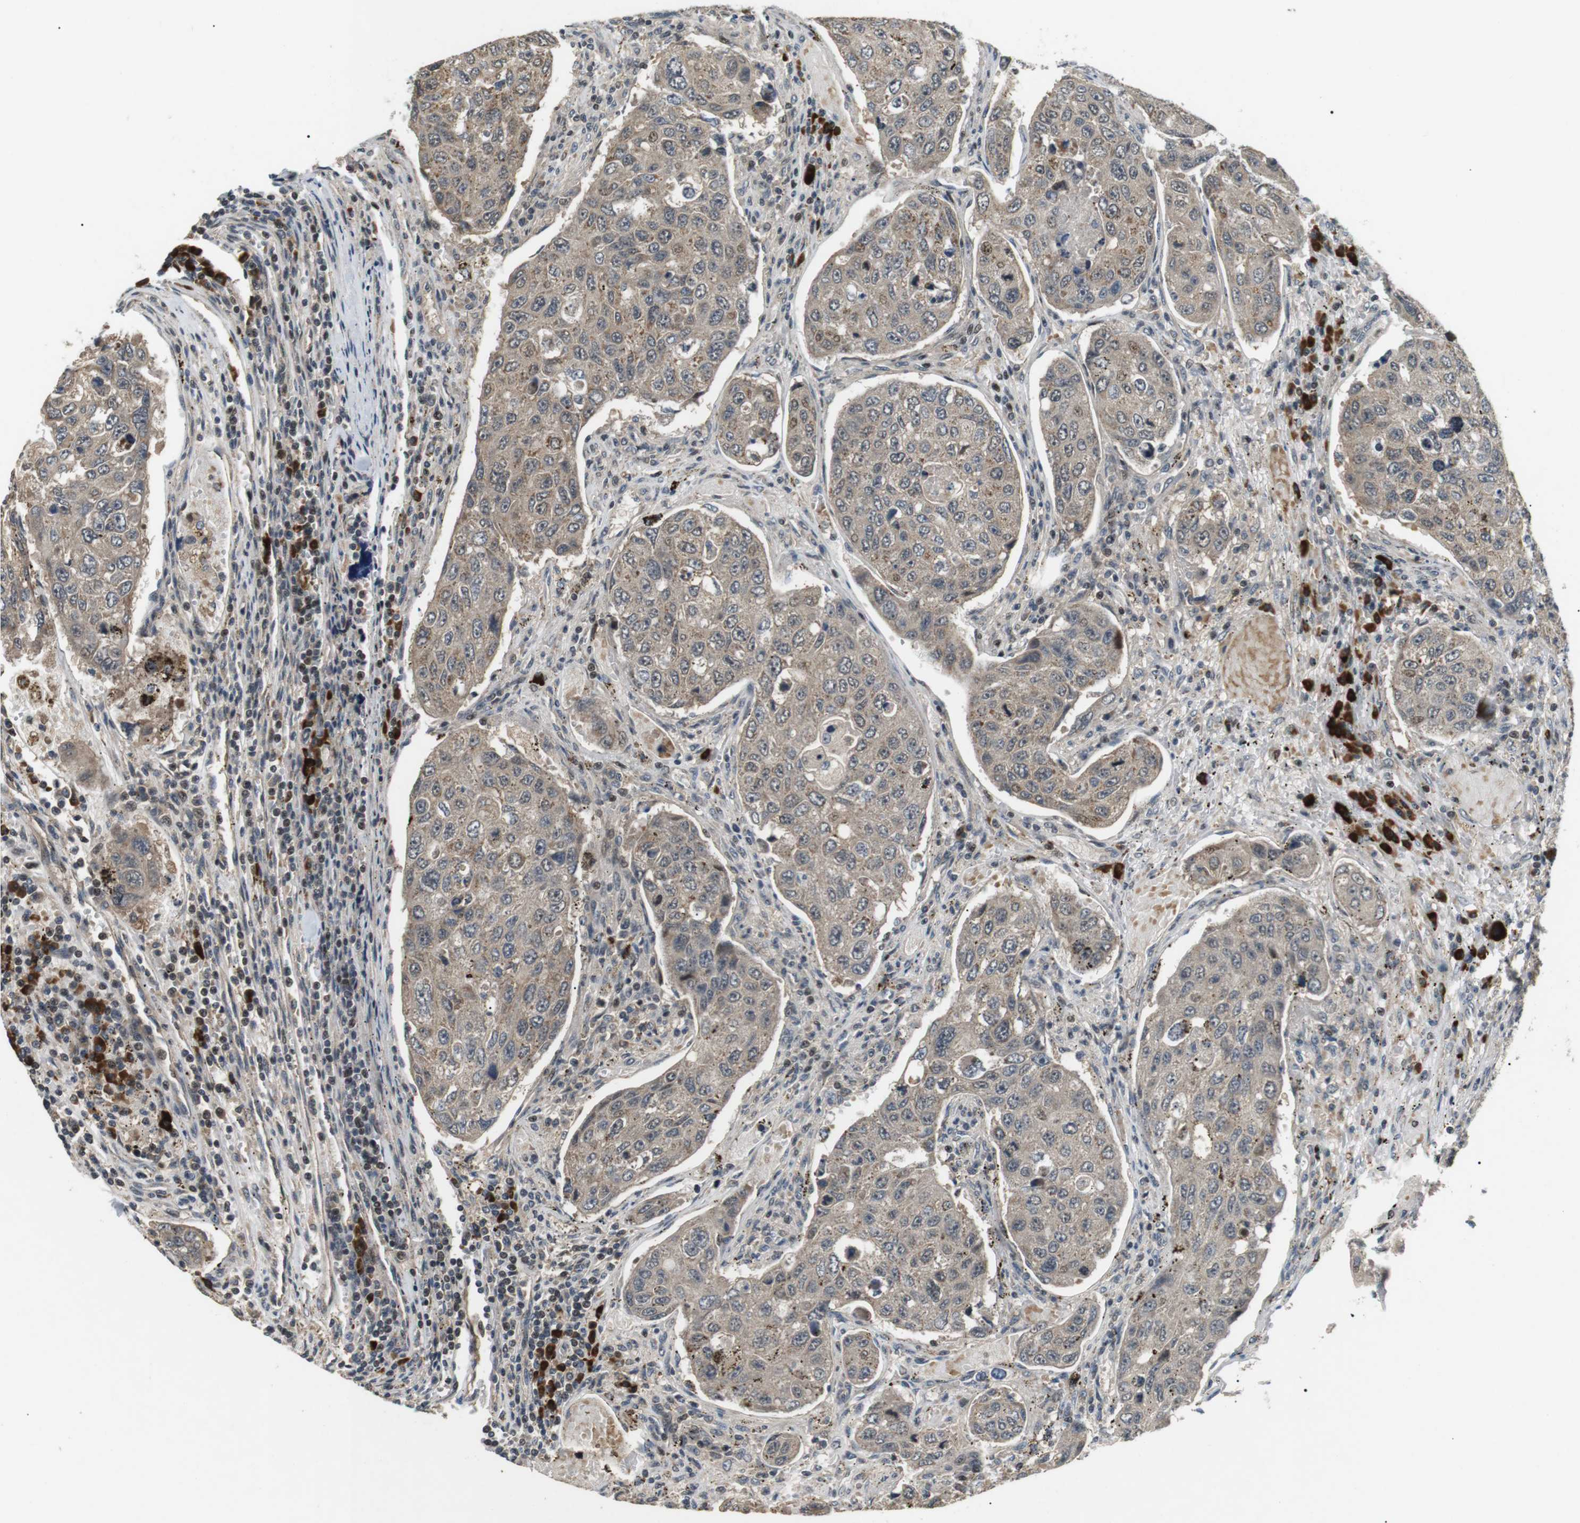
{"staining": {"intensity": "weak", "quantity": ">75%", "location": "cytoplasmic/membranous"}, "tissue": "urothelial cancer", "cell_type": "Tumor cells", "image_type": "cancer", "snomed": [{"axis": "morphology", "description": "Urothelial carcinoma, High grade"}, {"axis": "topography", "description": "Lymph node"}, {"axis": "topography", "description": "Urinary bladder"}], "caption": "Protein staining by immunohistochemistry exhibits weak cytoplasmic/membranous positivity in about >75% of tumor cells in urothelial cancer.", "gene": "HSPA13", "patient": {"sex": "male", "age": 51}}